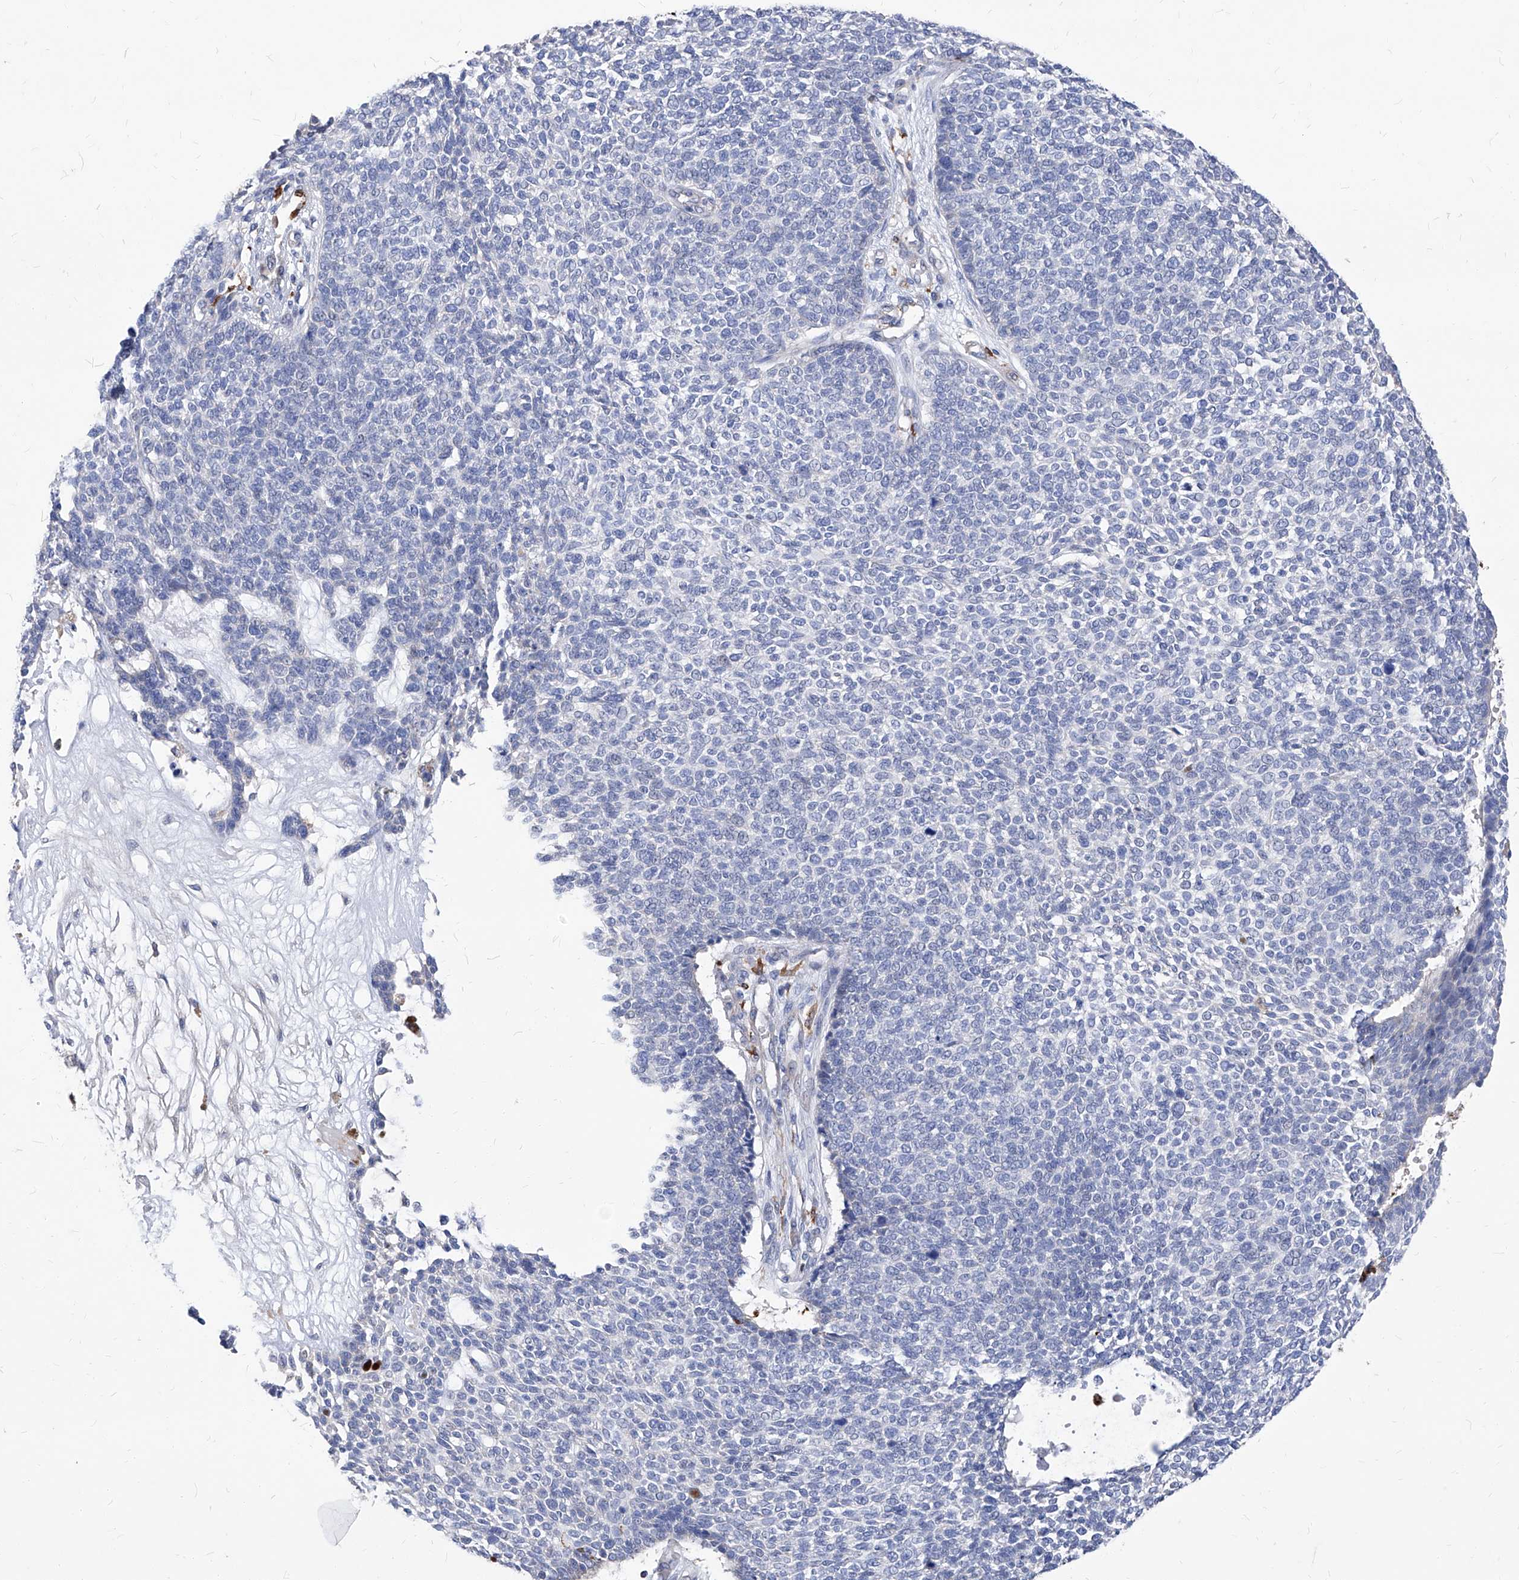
{"staining": {"intensity": "negative", "quantity": "none", "location": "none"}, "tissue": "skin cancer", "cell_type": "Tumor cells", "image_type": "cancer", "snomed": [{"axis": "morphology", "description": "Basal cell carcinoma"}, {"axis": "topography", "description": "Skin"}], "caption": "Tumor cells show no significant protein positivity in skin basal cell carcinoma.", "gene": "UBOX5", "patient": {"sex": "female", "age": 84}}